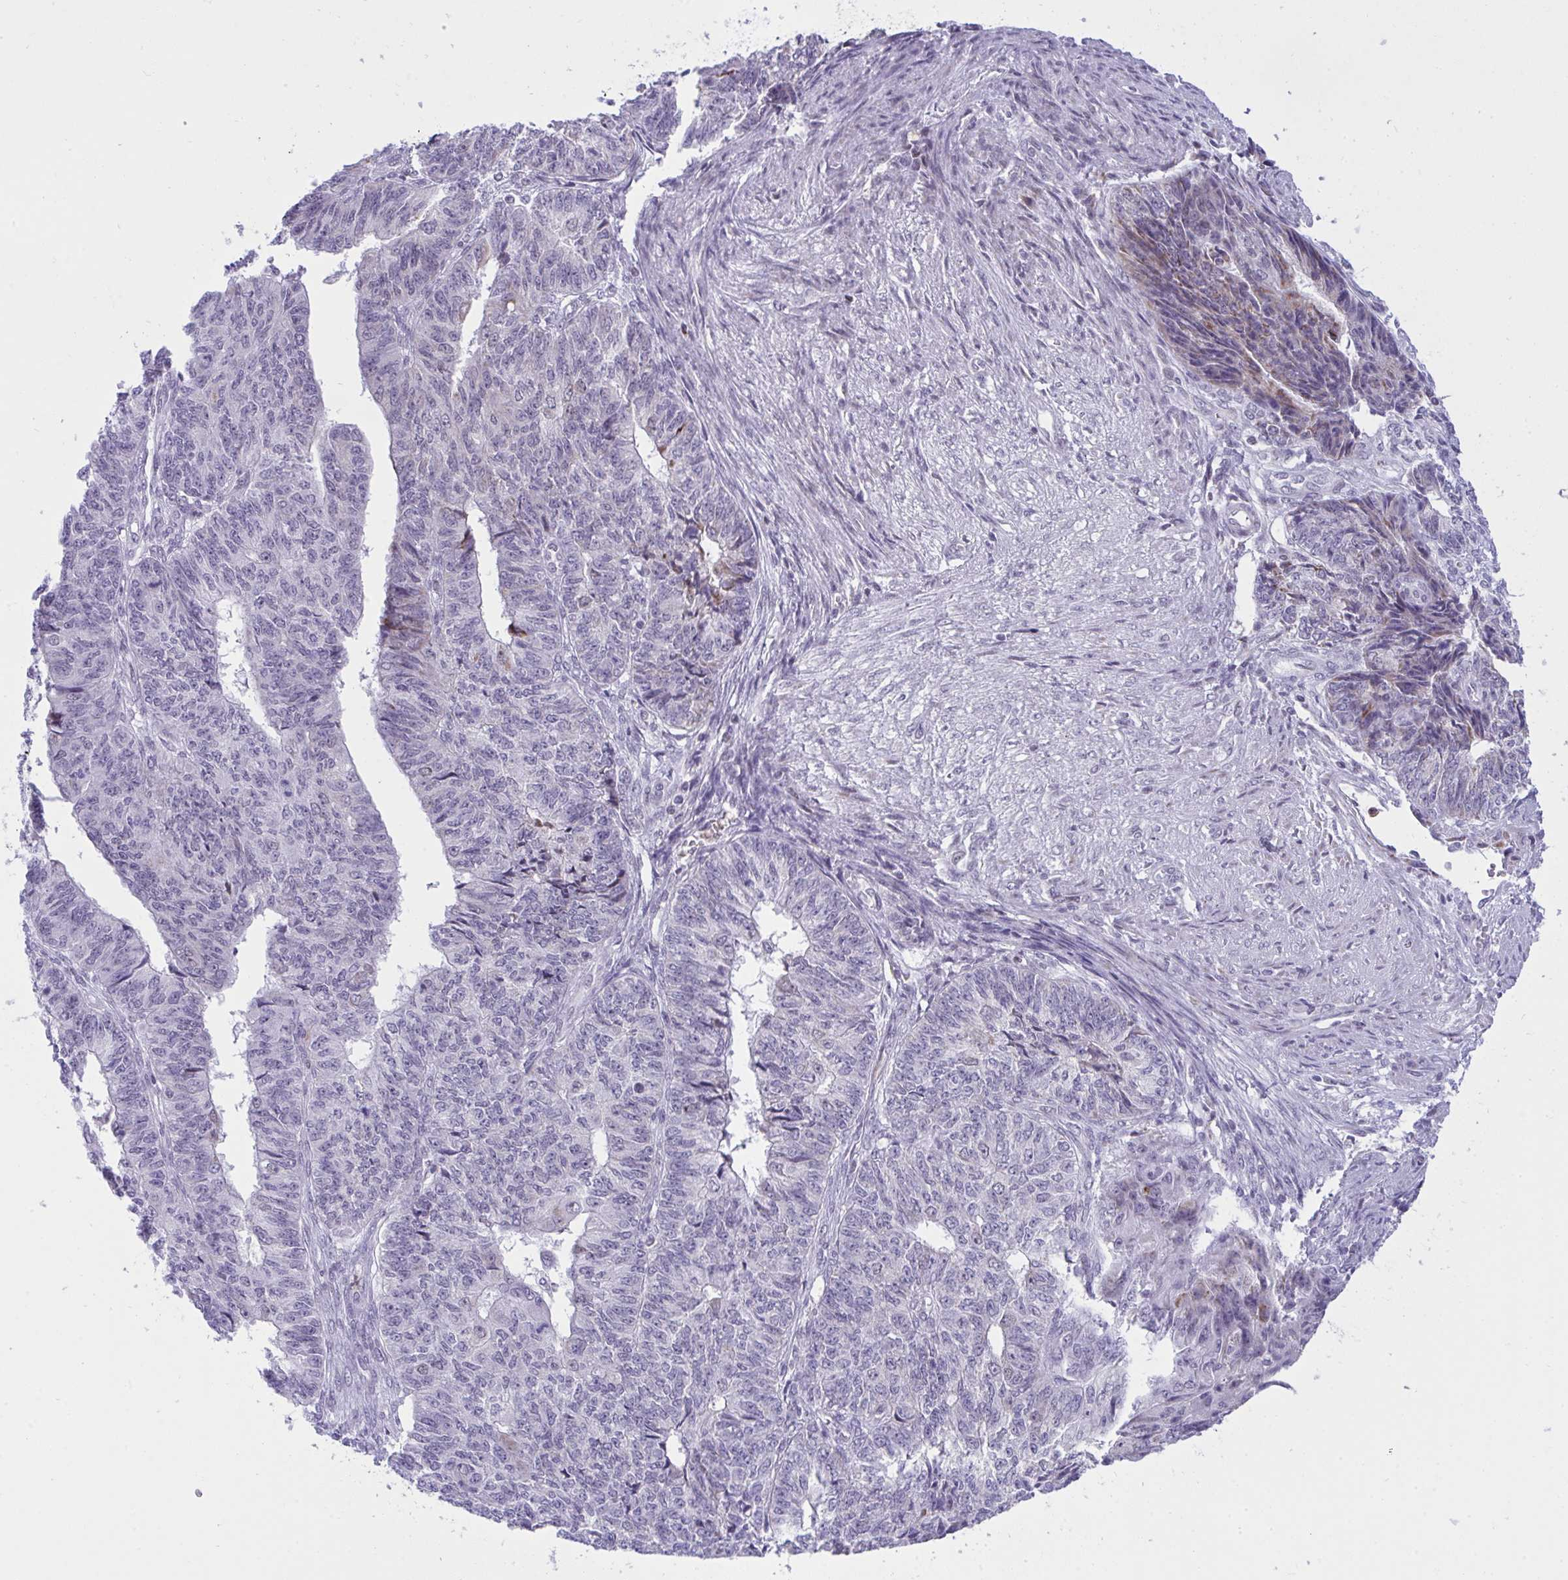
{"staining": {"intensity": "weak", "quantity": "<25%", "location": "cytoplasmic/membranous"}, "tissue": "endometrial cancer", "cell_type": "Tumor cells", "image_type": "cancer", "snomed": [{"axis": "morphology", "description": "Adenocarcinoma, NOS"}, {"axis": "topography", "description": "Endometrium"}], "caption": "Tumor cells are negative for brown protein staining in endometrial adenocarcinoma.", "gene": "PLA2G12B", "patient": {"sex": "female", "age": 32}}